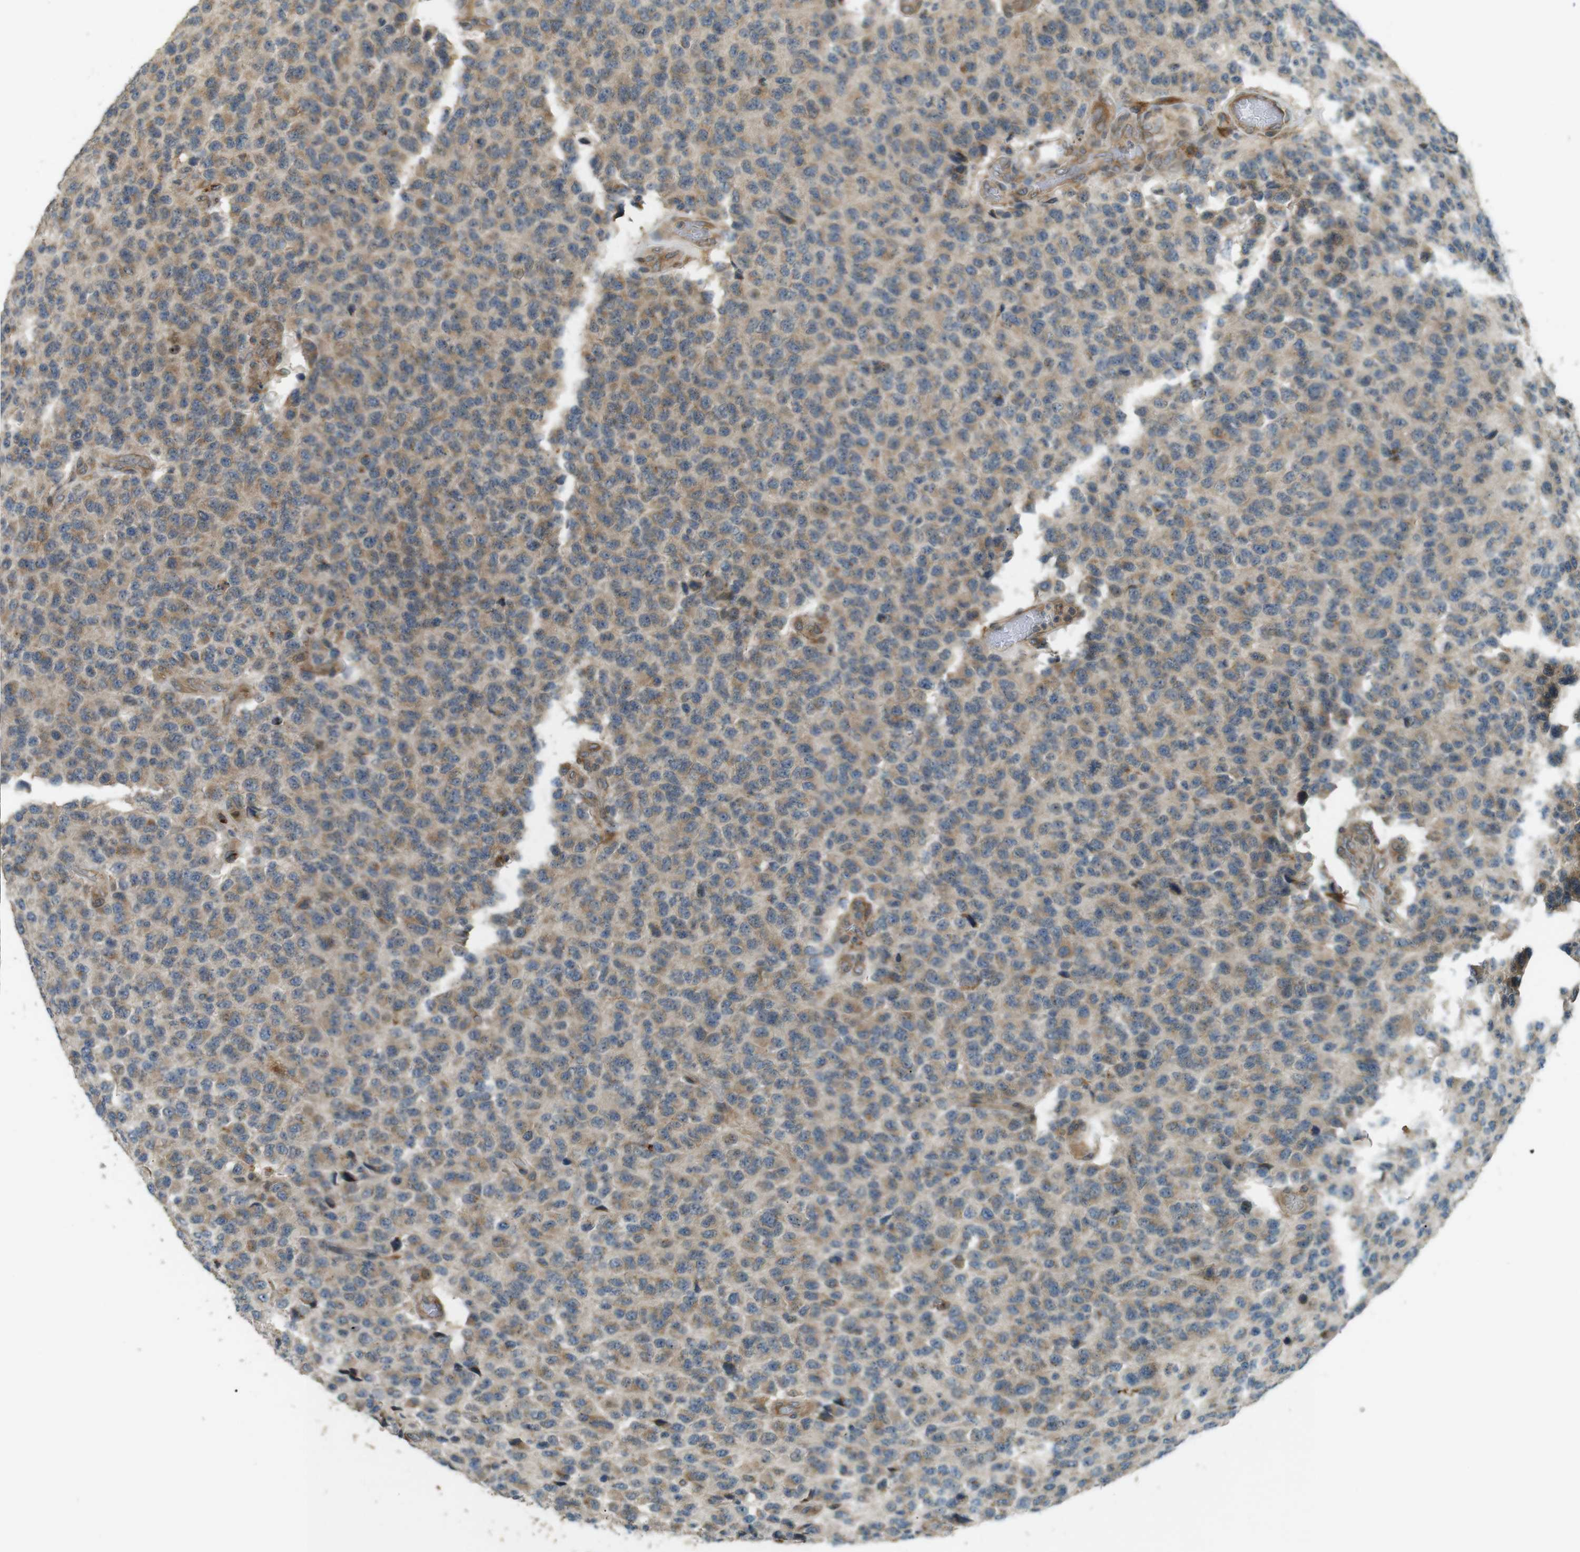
{"staining": {"intensity": "moderate", "quantity": ">75%", "location": "cytoplasmic/membranous"}, "tissue": "glioma", "cell_type": "Tumor cells", "image_type": "cancer", "snomed": [{"axis": "morphology", "description": "Glioma, malignant, High grade"}, {"axis": "topography", "description": "pancreas cauda"}], "caption": "This histopathology image reveals immunohistochemistry (IHC) staining of human glioma, with medium moderate cytoplasmic/membranous positivity in approximately >75% of tumor cells.", "gene": "TMED4", "patient": {"sex": "male", "age": 60}}